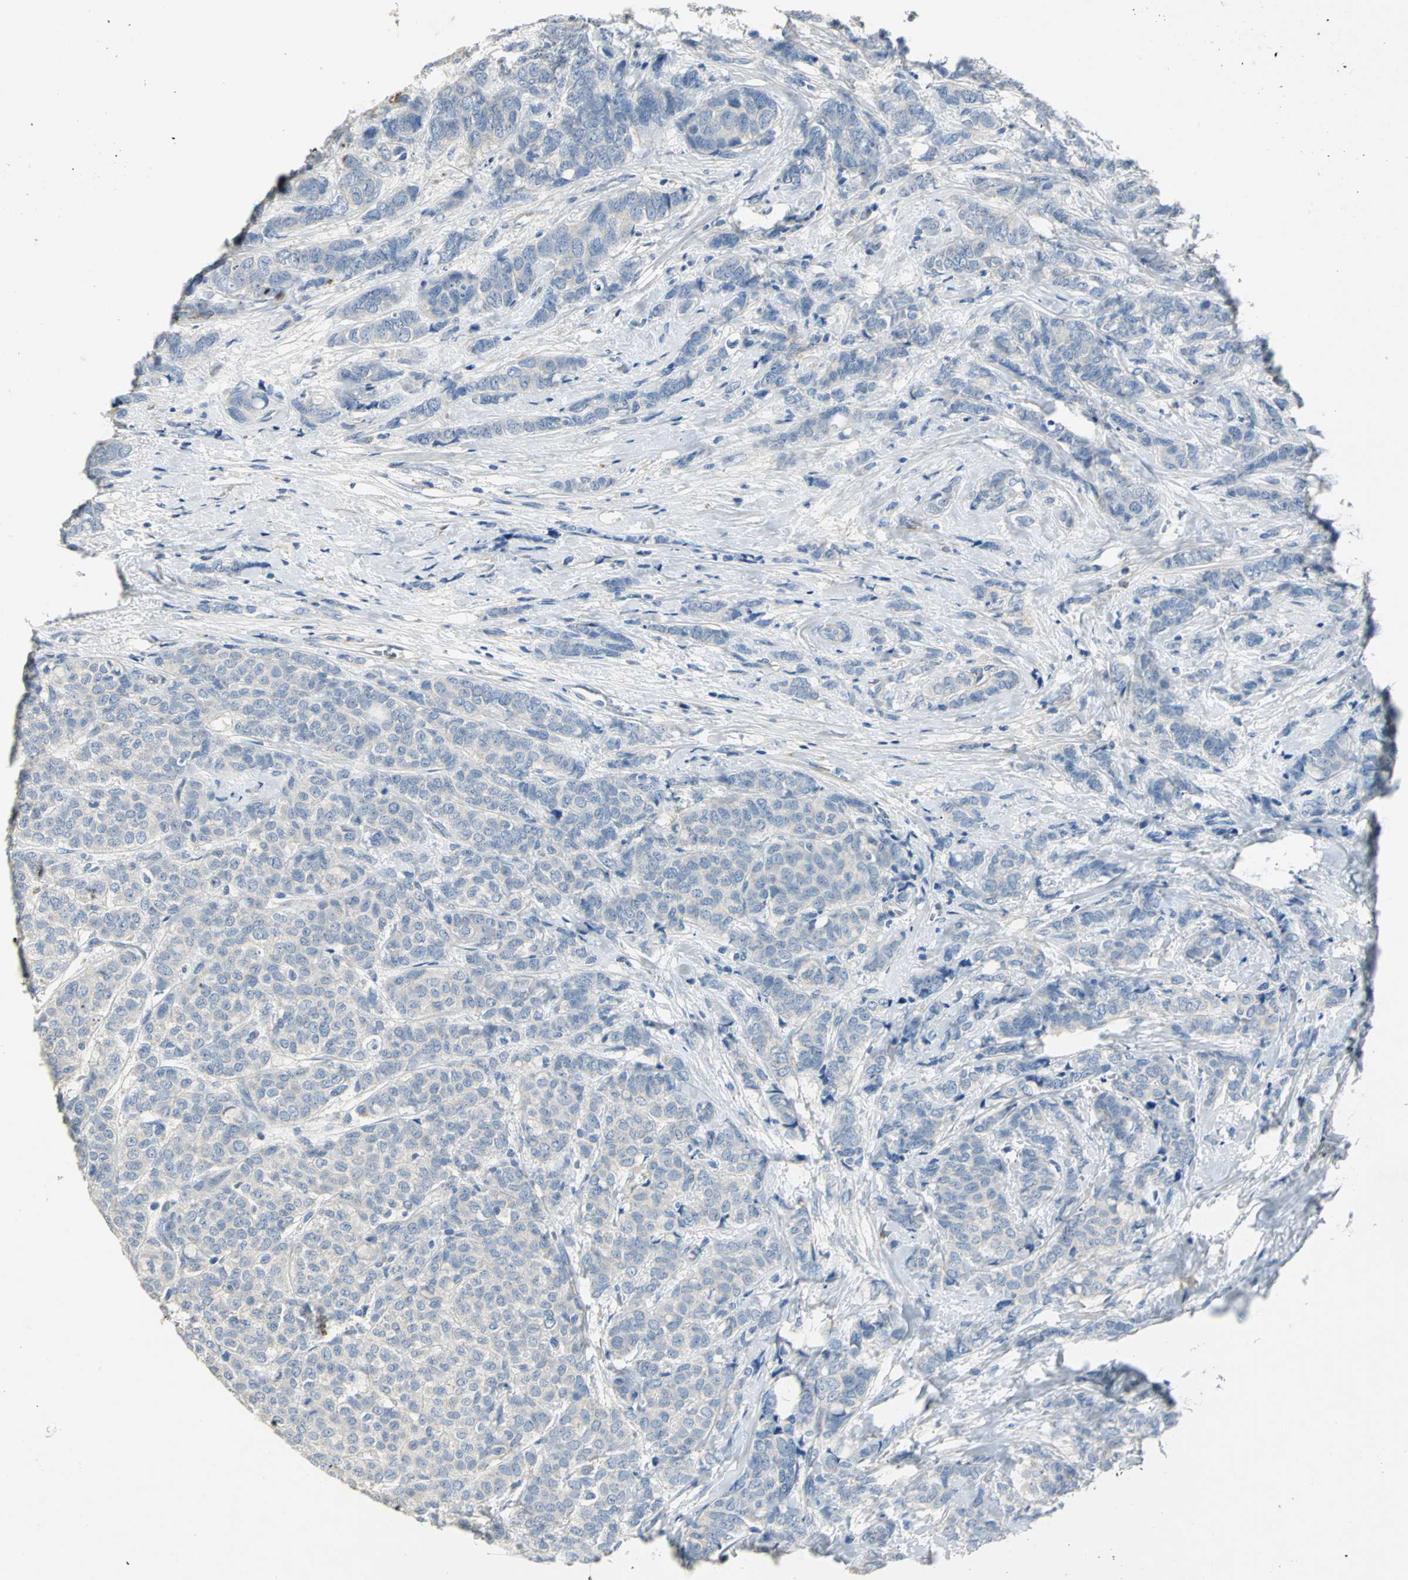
{"staining": {"intensity": "negative", "quantity": "none", "location": "none"}, "tissue": "breast cancer", "cell_type": "Tumor cells", "image_type": "cancer", "snomed": [{"axis": "morphology", "description": "Lobular carcinoma"}, {"axis": "topography", "description": "Breast"}], "caption": "This is a photomicrograph of IHC staining of breast cancer, which shows no expression in tumor cells.", "gene": "EFNB3", "patient": {"sex": "female", "age": 60}}